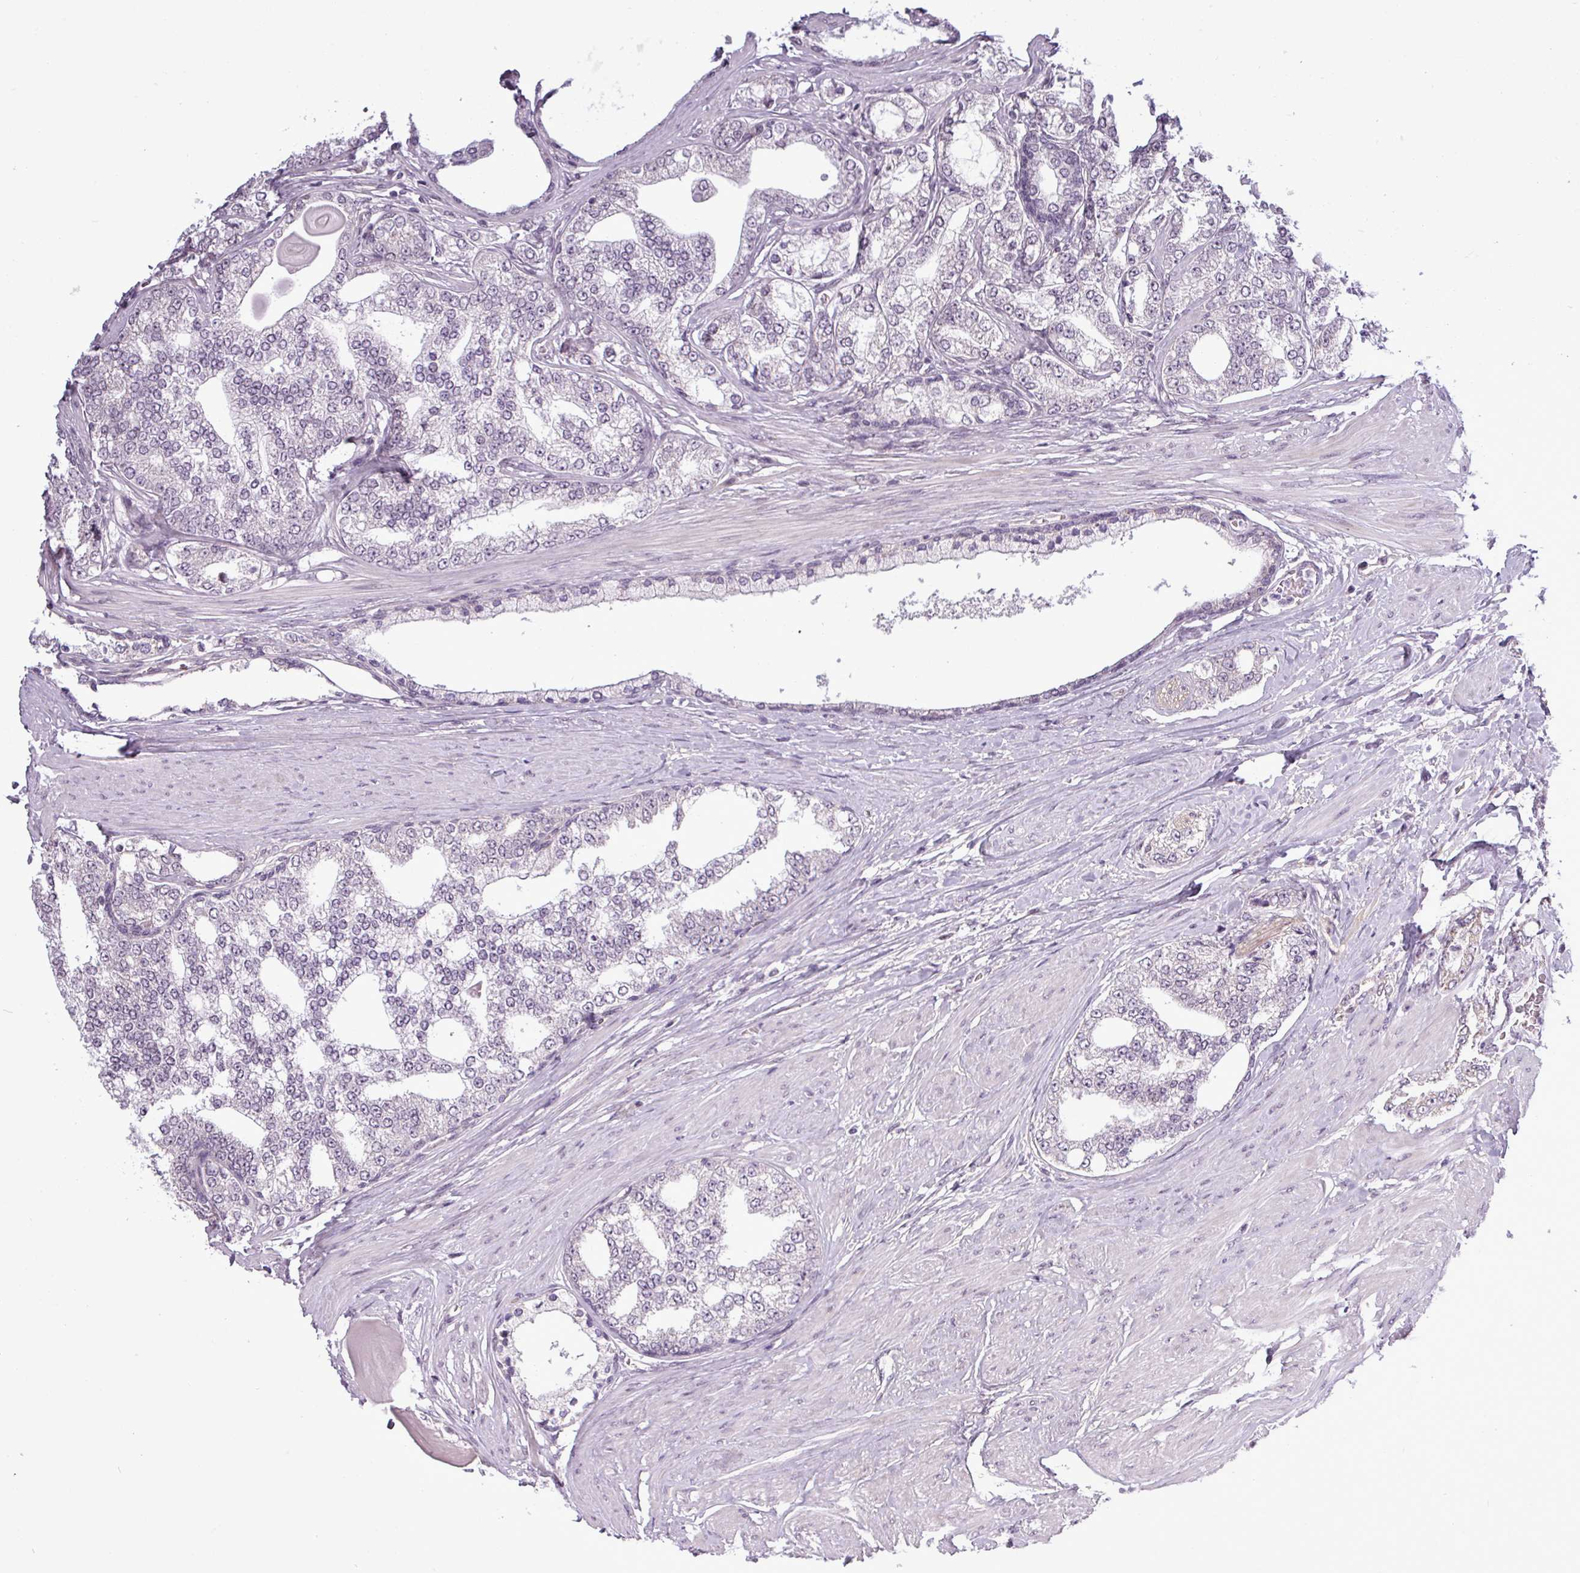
{"staining": {"intensity": "negative", "quantity": "none", "location": "none"}, "tissue": "prostate cancer", "cell_type": "Tumor cells", "image_type": "cancer", "snomed": [{"axis": "morphology", "description": "Adenocarcinoma, High grade"}, {"axis": "topography", "description": "Prostate"}], "caption": "Immunohistochemistry histopathology image of adenocarcinoma (high-grade) (prostate) stained for a protein (brown), which exhibits no staining in tumor cells.", "gene": "GPT2", "patient": {"sex": "male", "age": 64}}